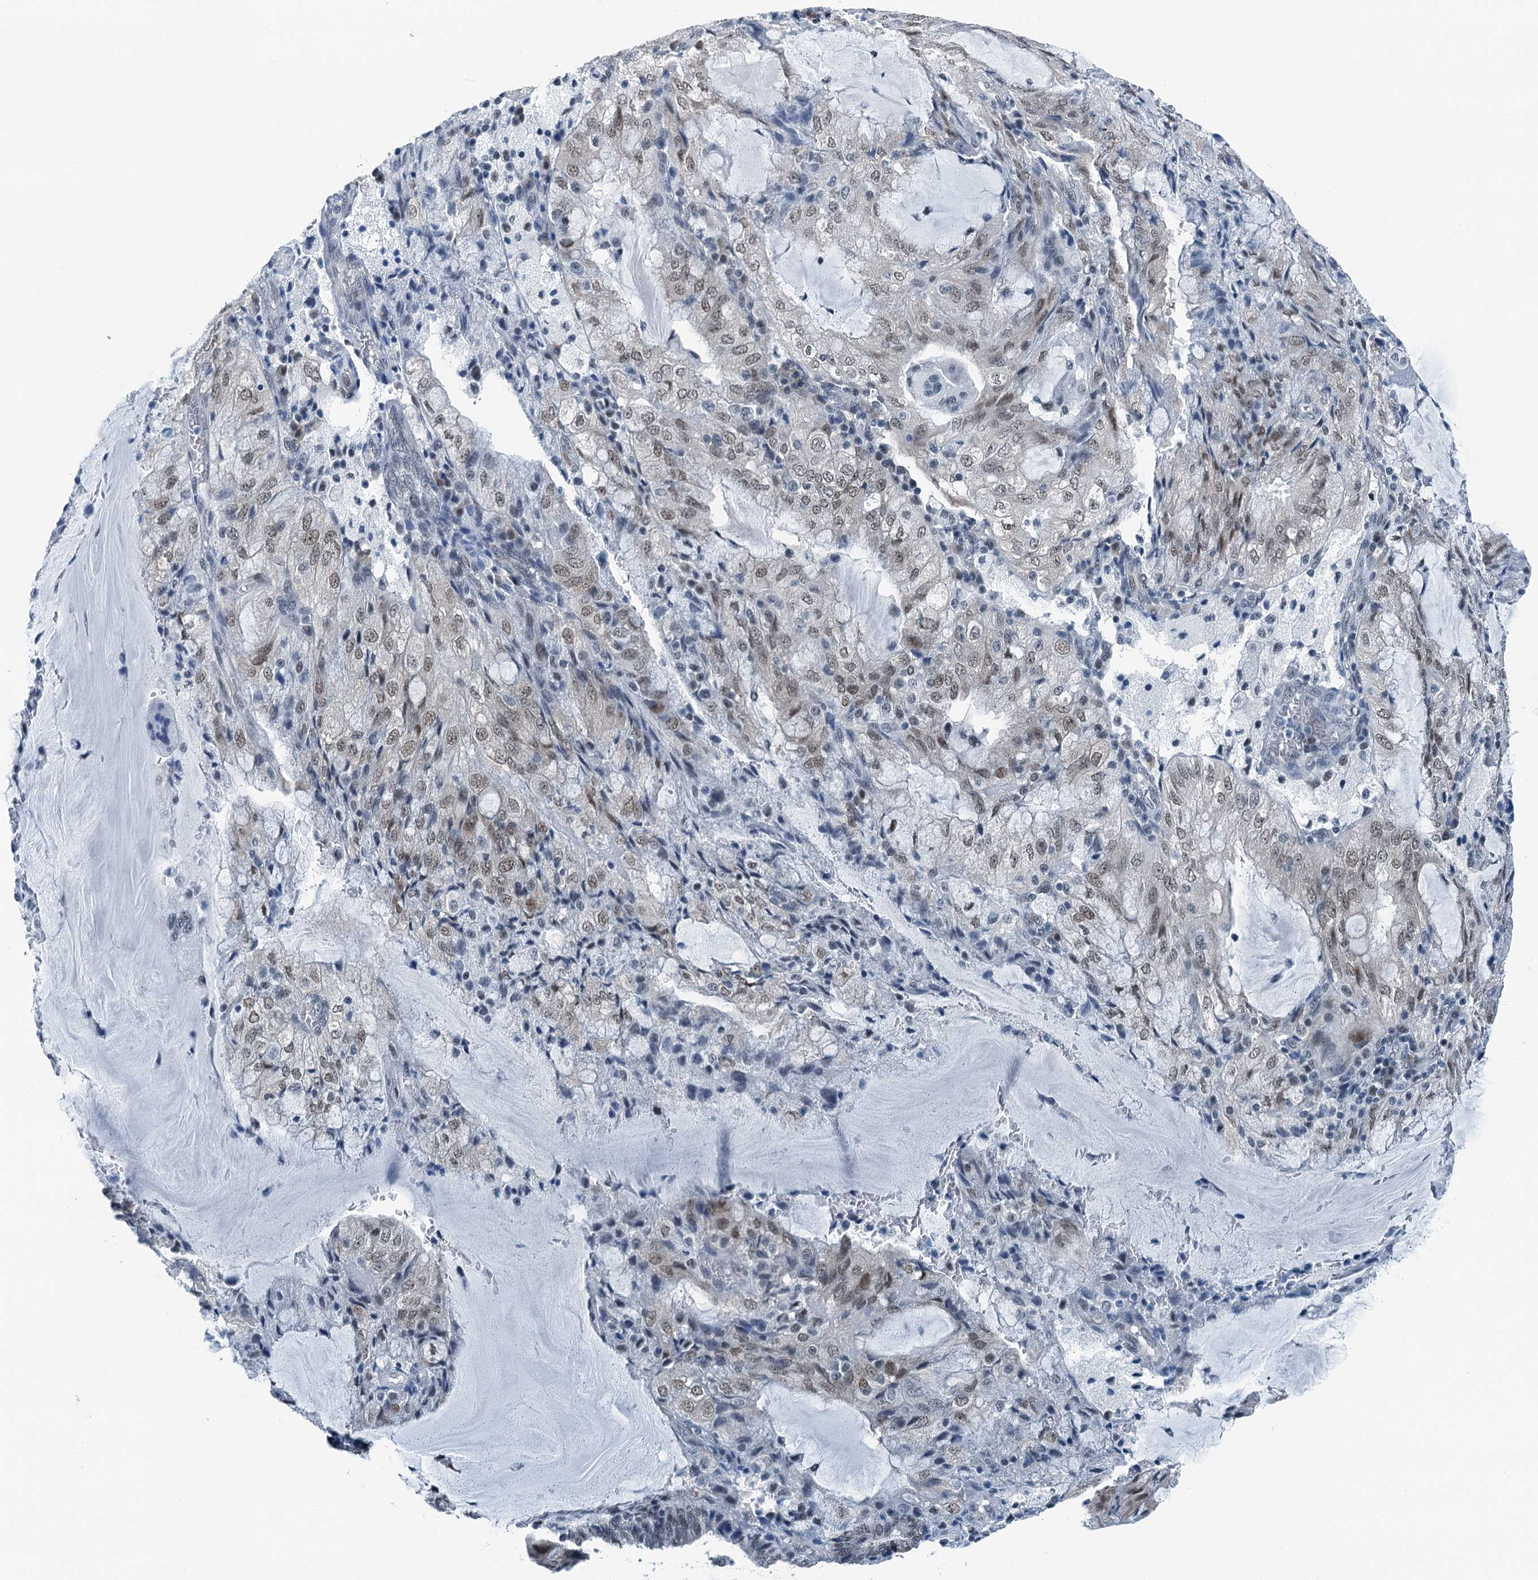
{"staining": {"intensity": "weak", "quantity": "25%-75%", "location": "nuclear"}, "tissue": "endometrial cancer", "cell_type": "Tumor cells", "image_type": "cancer", "snomed": [{"axis": "morphology", "description": "Adenocarcinoma, NOS"}, {"axis": "topography", "description": "Endometrium"}], "caption": "Human endometrial cancer (adenocarcinoma) stained for a protein (brown) exhibits weak nuclear positive staining in approximately 25%-75% of tumor cells.", "gene": "TRPT1", "patient": {"sex": "female", "age": 81}}